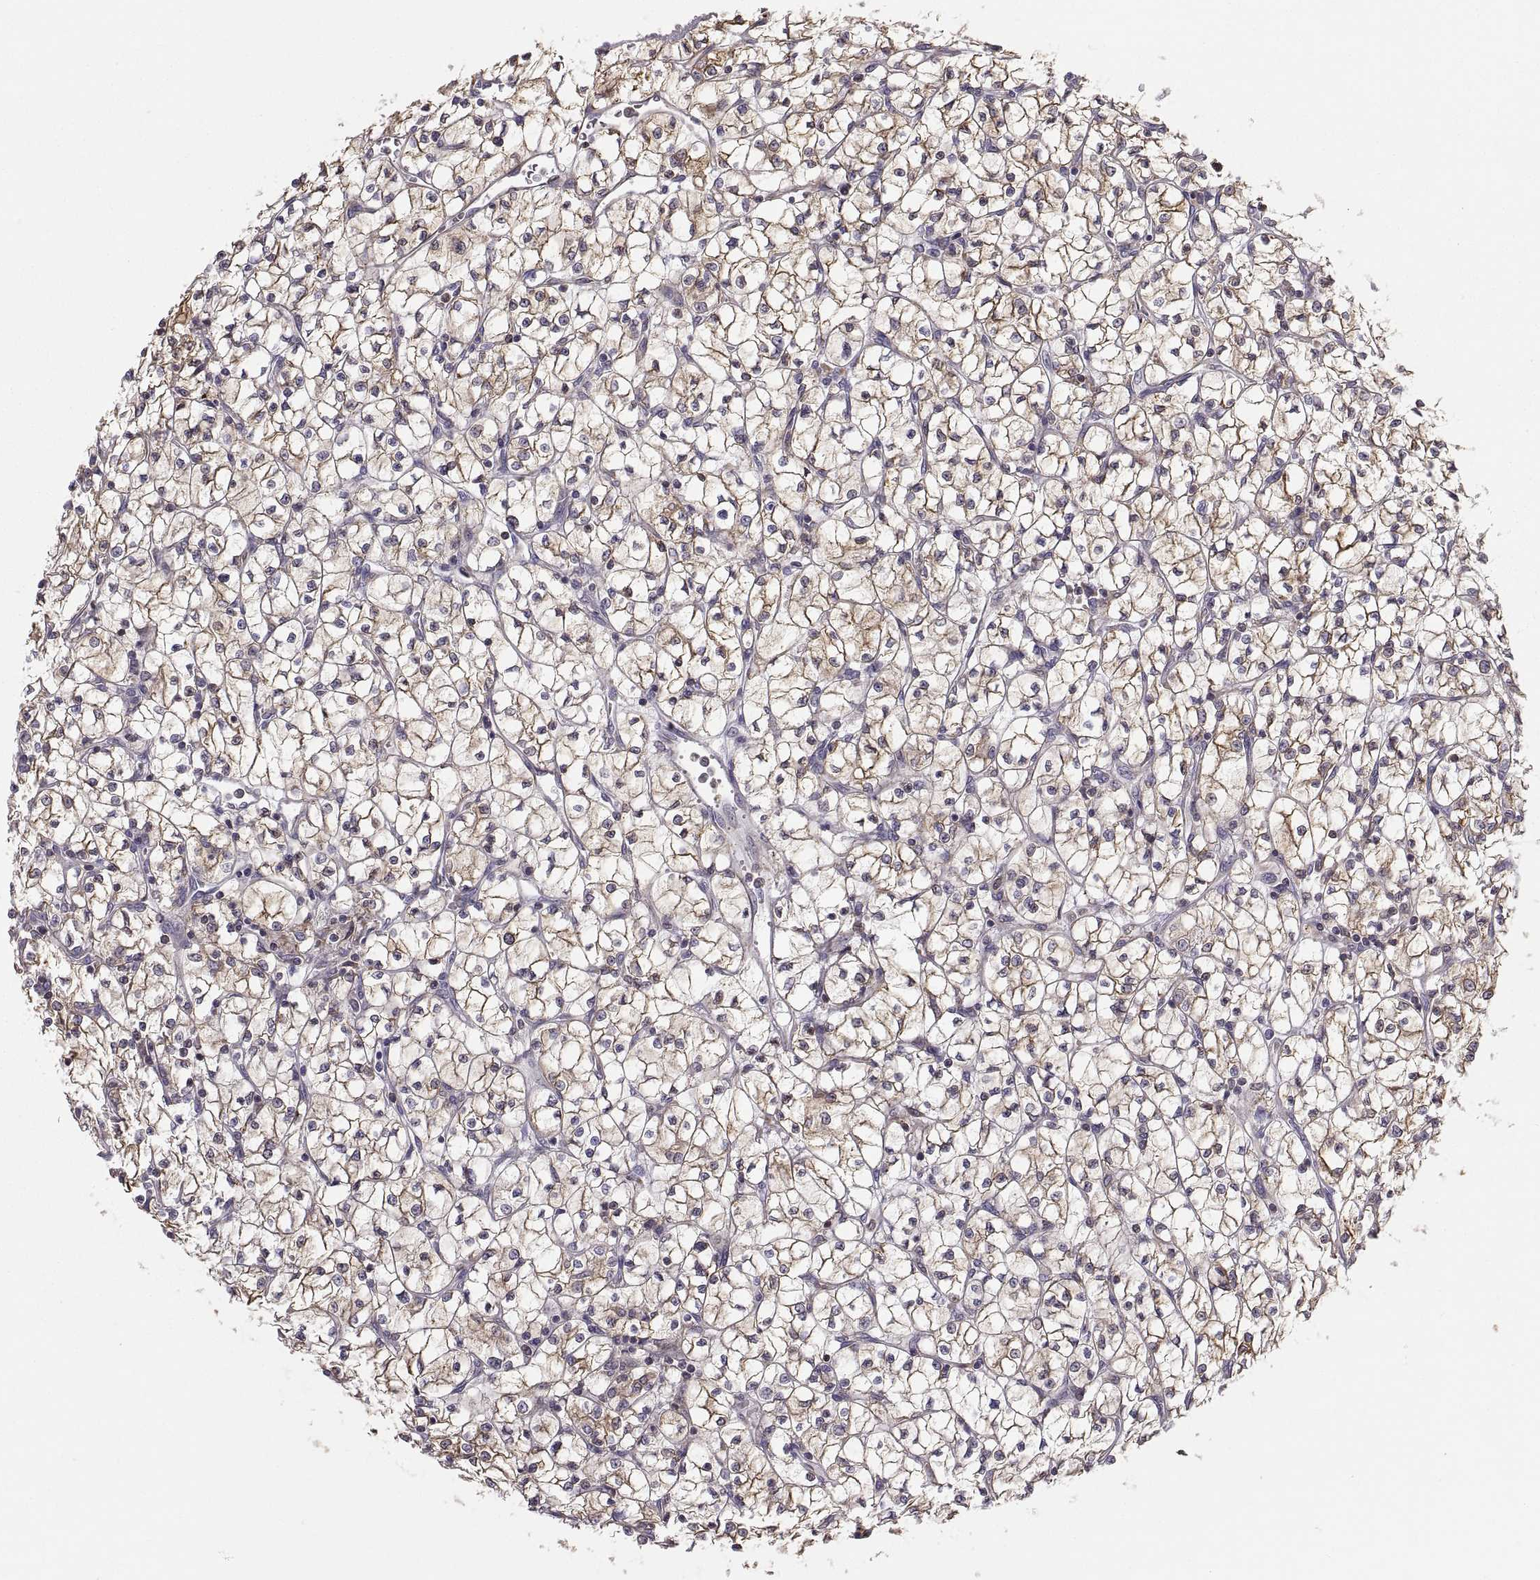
{"staining": {"intensity": "moderate", "quantity": ">75%", "location": "cytoplasmic/membranous"}, "tissue": "renal cancer", "cell_type": "Tumor cells", "image_type": "cancer", "snomed": [{"axis": "morphology", "description": "Adenocarcinoma, NOS"}, {"axis": "topography", "description": "Kidney"}], "caption": "Immunohistochemistry (IHC) (DAB (3,3'-diaminobenzidine)) staining of human renal adenocarcinoma reveals moderate cytoplasmic/membranous protein expression in about >75% of tumor cells. (DAB IHC, brown staining for protein, blue staining for nuclei).", "gene": "ERO1A", "patient": {"sex": "female", "age": 64}}